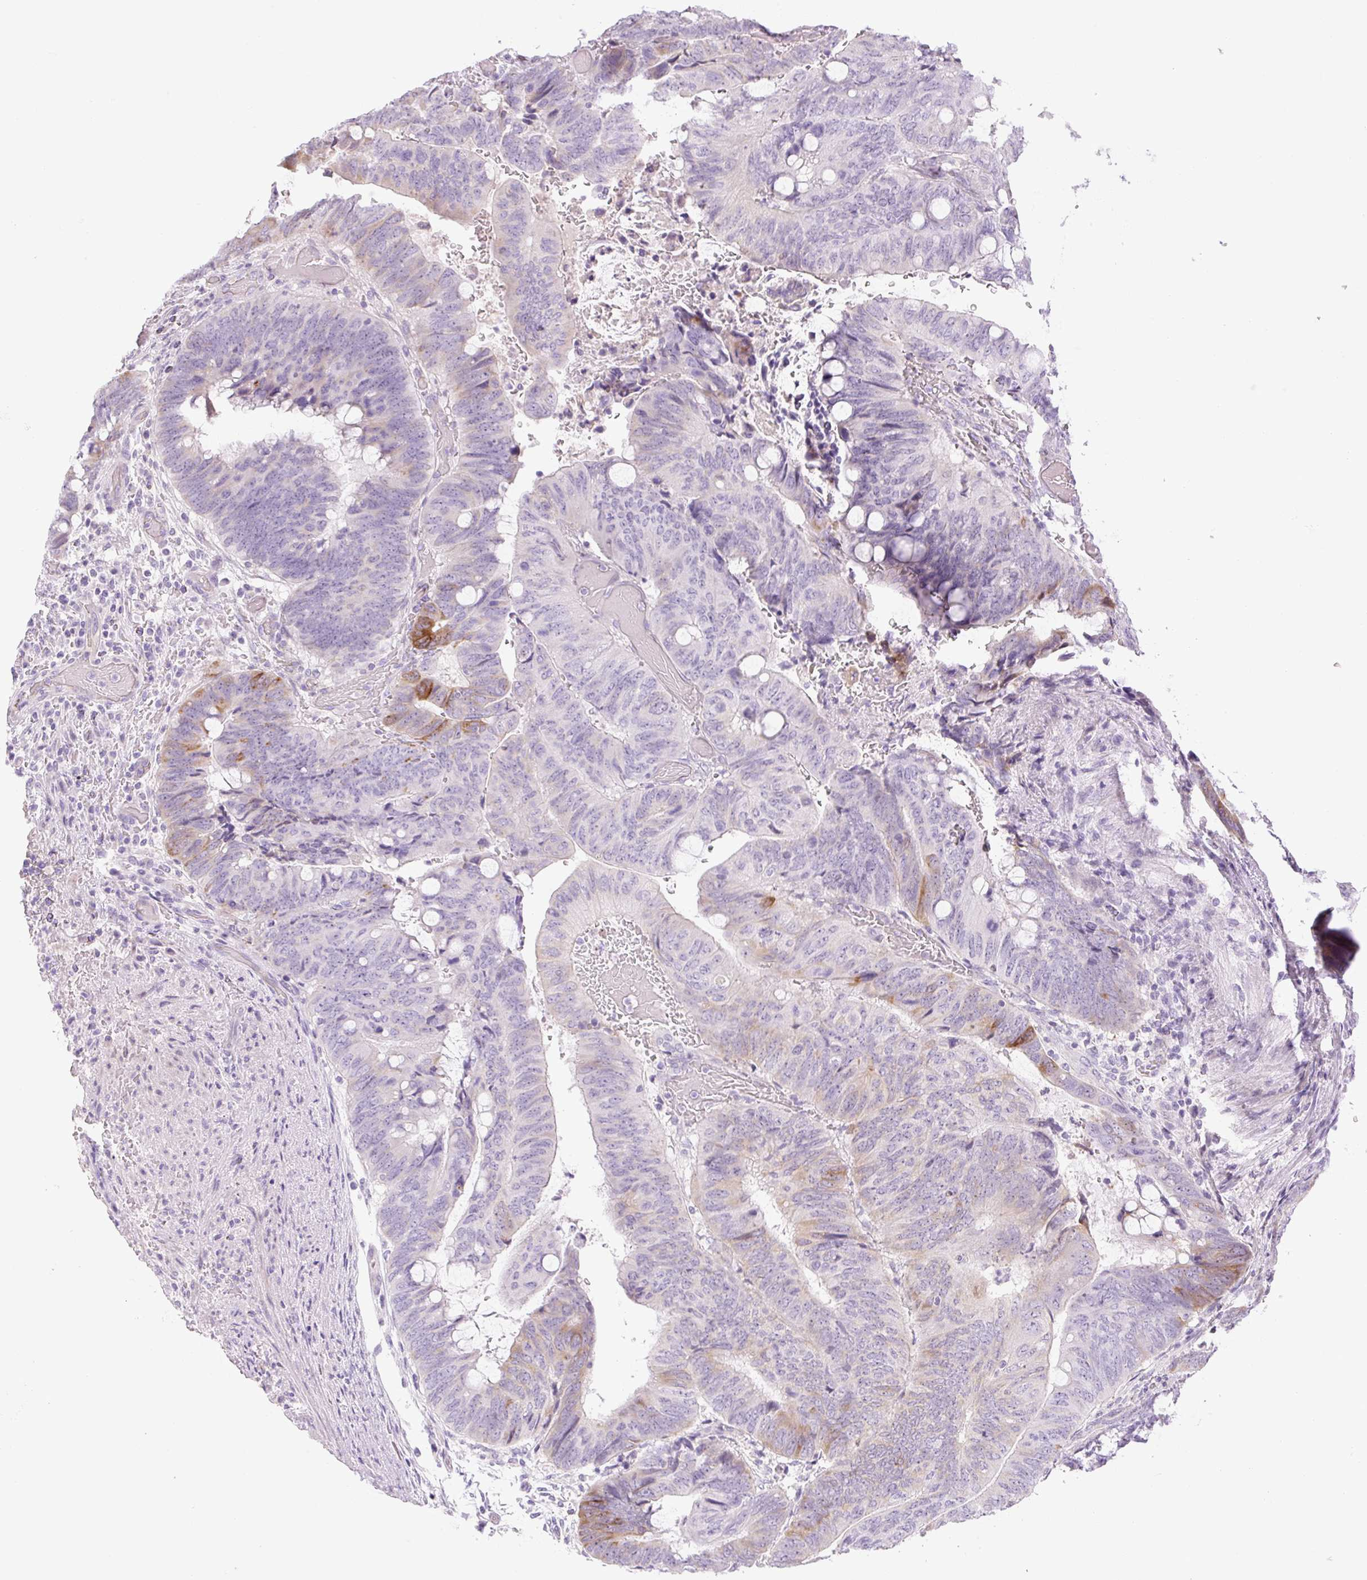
{"staining": {"intensity": "strong", "quantity": "<25%", "location": "cytoplasmic/membranous"}, "tissue": "colorectal cancer", "cell_type": "Tumor cells", "image_type": "cancer", "snomed": [{"axis": "morphology", "description": "Normal tissue, NOS"}, {"axis": "morphology", "description": "Adenocarcinoma, NOS"}, {"axis": "topography", "description": "Rectum"}, {"axis": "topography", "description": "Peripheral nerve tissue"}], "caption": "Immunohistochemistry micrograph of colorectal cancer stained for a protein (brown), which reveals medium levels of strong cytoplasmic/membranous positivity in about <25% of tumor cells.", "gene": "MIA2", "patient": {"sex": "male", "age": 92}}